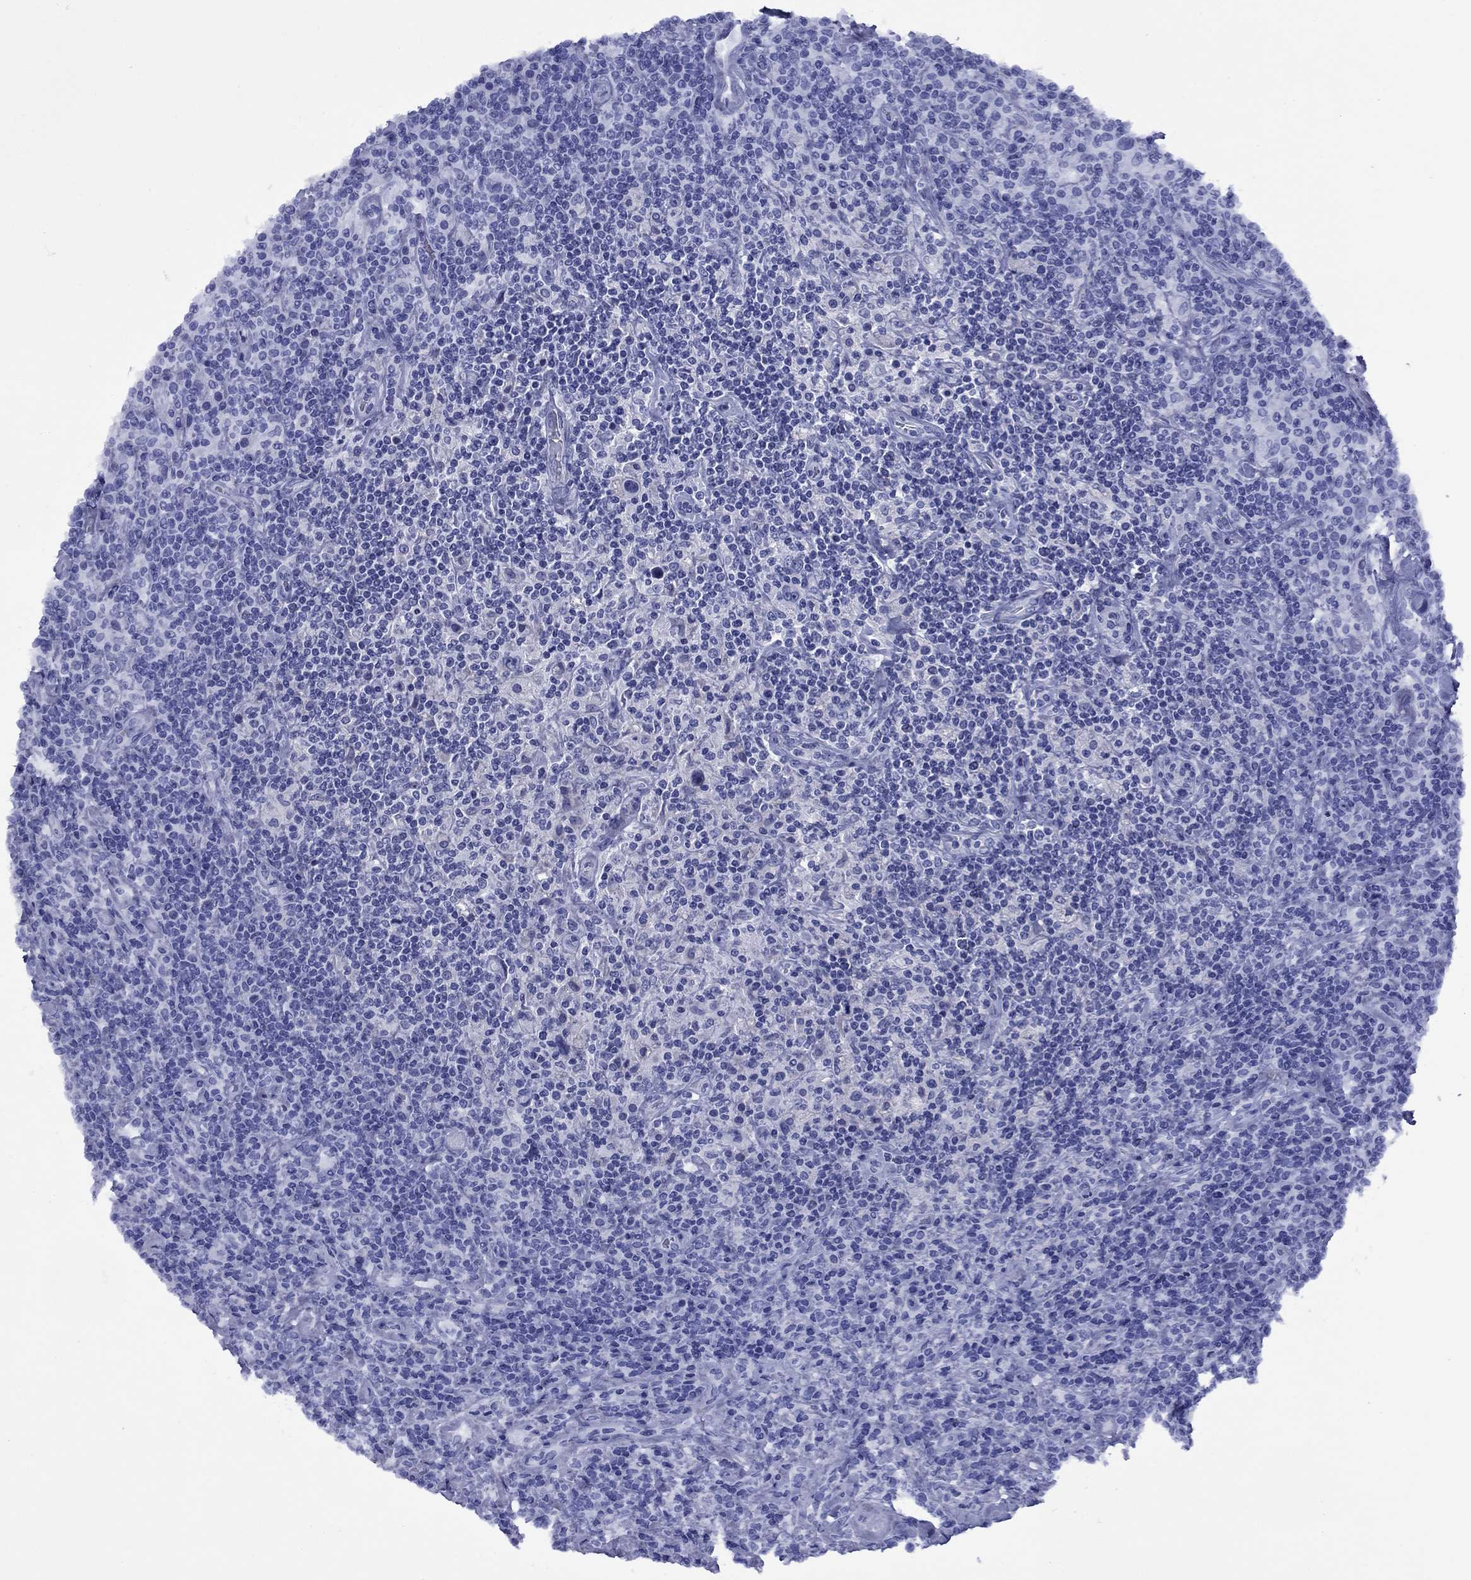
{"staining": {"intensity": "negative", "quantity": "none", "location": "none"}, "tissue": "lymphoma", "cell_type": "Tumor cells", "image_type": "cancer", "snomed": [{"axis": "morphology", "description": "Hodgkin's disease, NOS"}, {"axis": "topography", "description": "Lymph node"}], "caption": "DAB immunohistochemical staining of human Hodgkin's disease exhibits no significant positivity in tumor cells. (DAB (3,3'-diaminobenzidine) IHC, high magnification).", "gene": "GIP", "patient": {"sex": "male", "age": 70}}